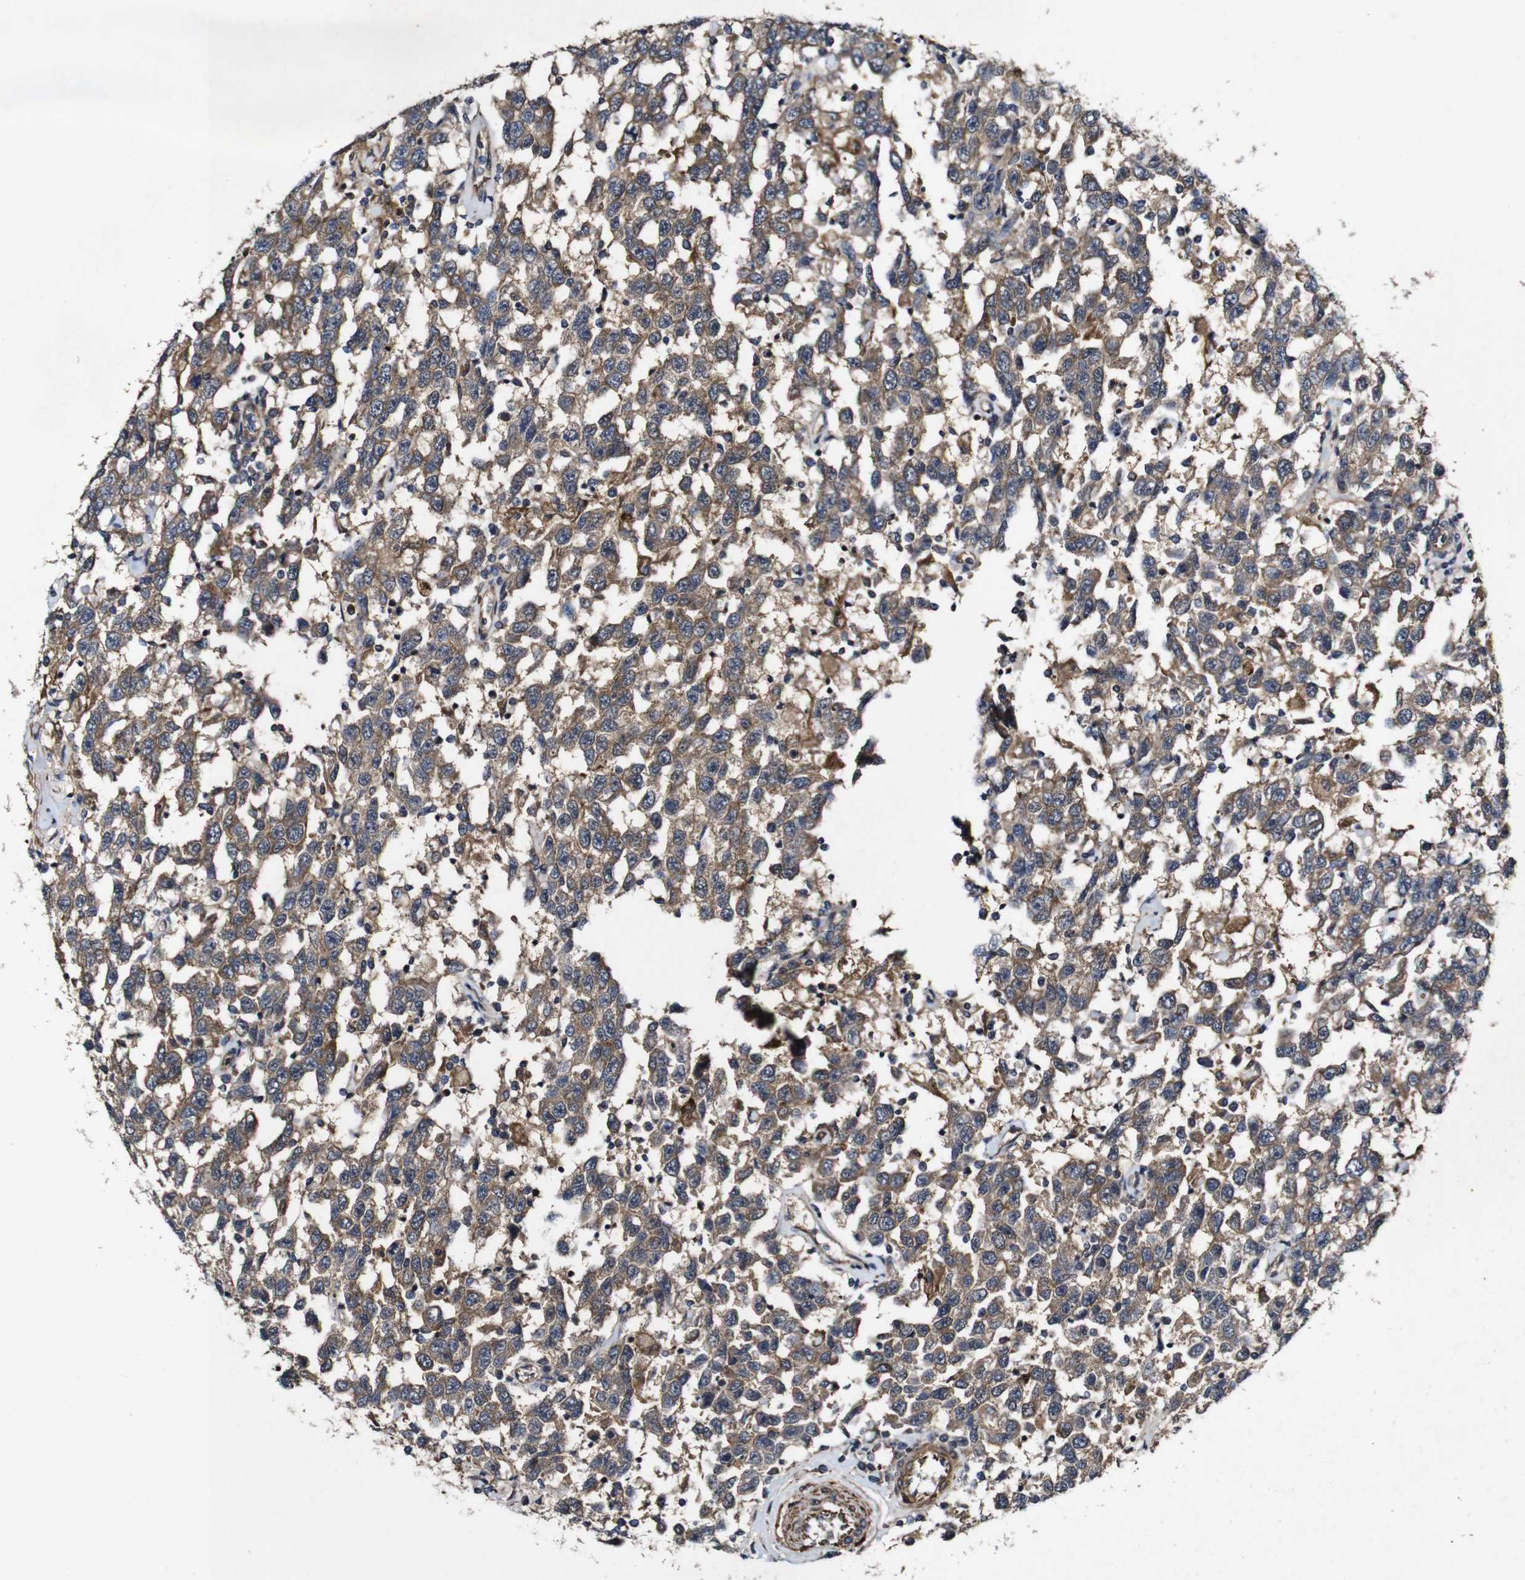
{"staining": {"intensity": "moderate", "quantity": ">75%", "location": "cytoplasmic/membranous"}, "tissue": "testis cancer", "cell_type": "Tumor cells", "image_type": "cancer", "snomed": [{"axis": "morphology", "description": "Seminoma, NOS"}, {"axis": "topography", "description": "Testis"}], "caption": "About >75% of tumor cells in testis cancer (seminoma) display moderate cytoplasmic/membranous protein positivity as visualized by brown immunohistochemical staining.", "gene": "GSDME", "patient": {"sex": "male", "age": 41}}